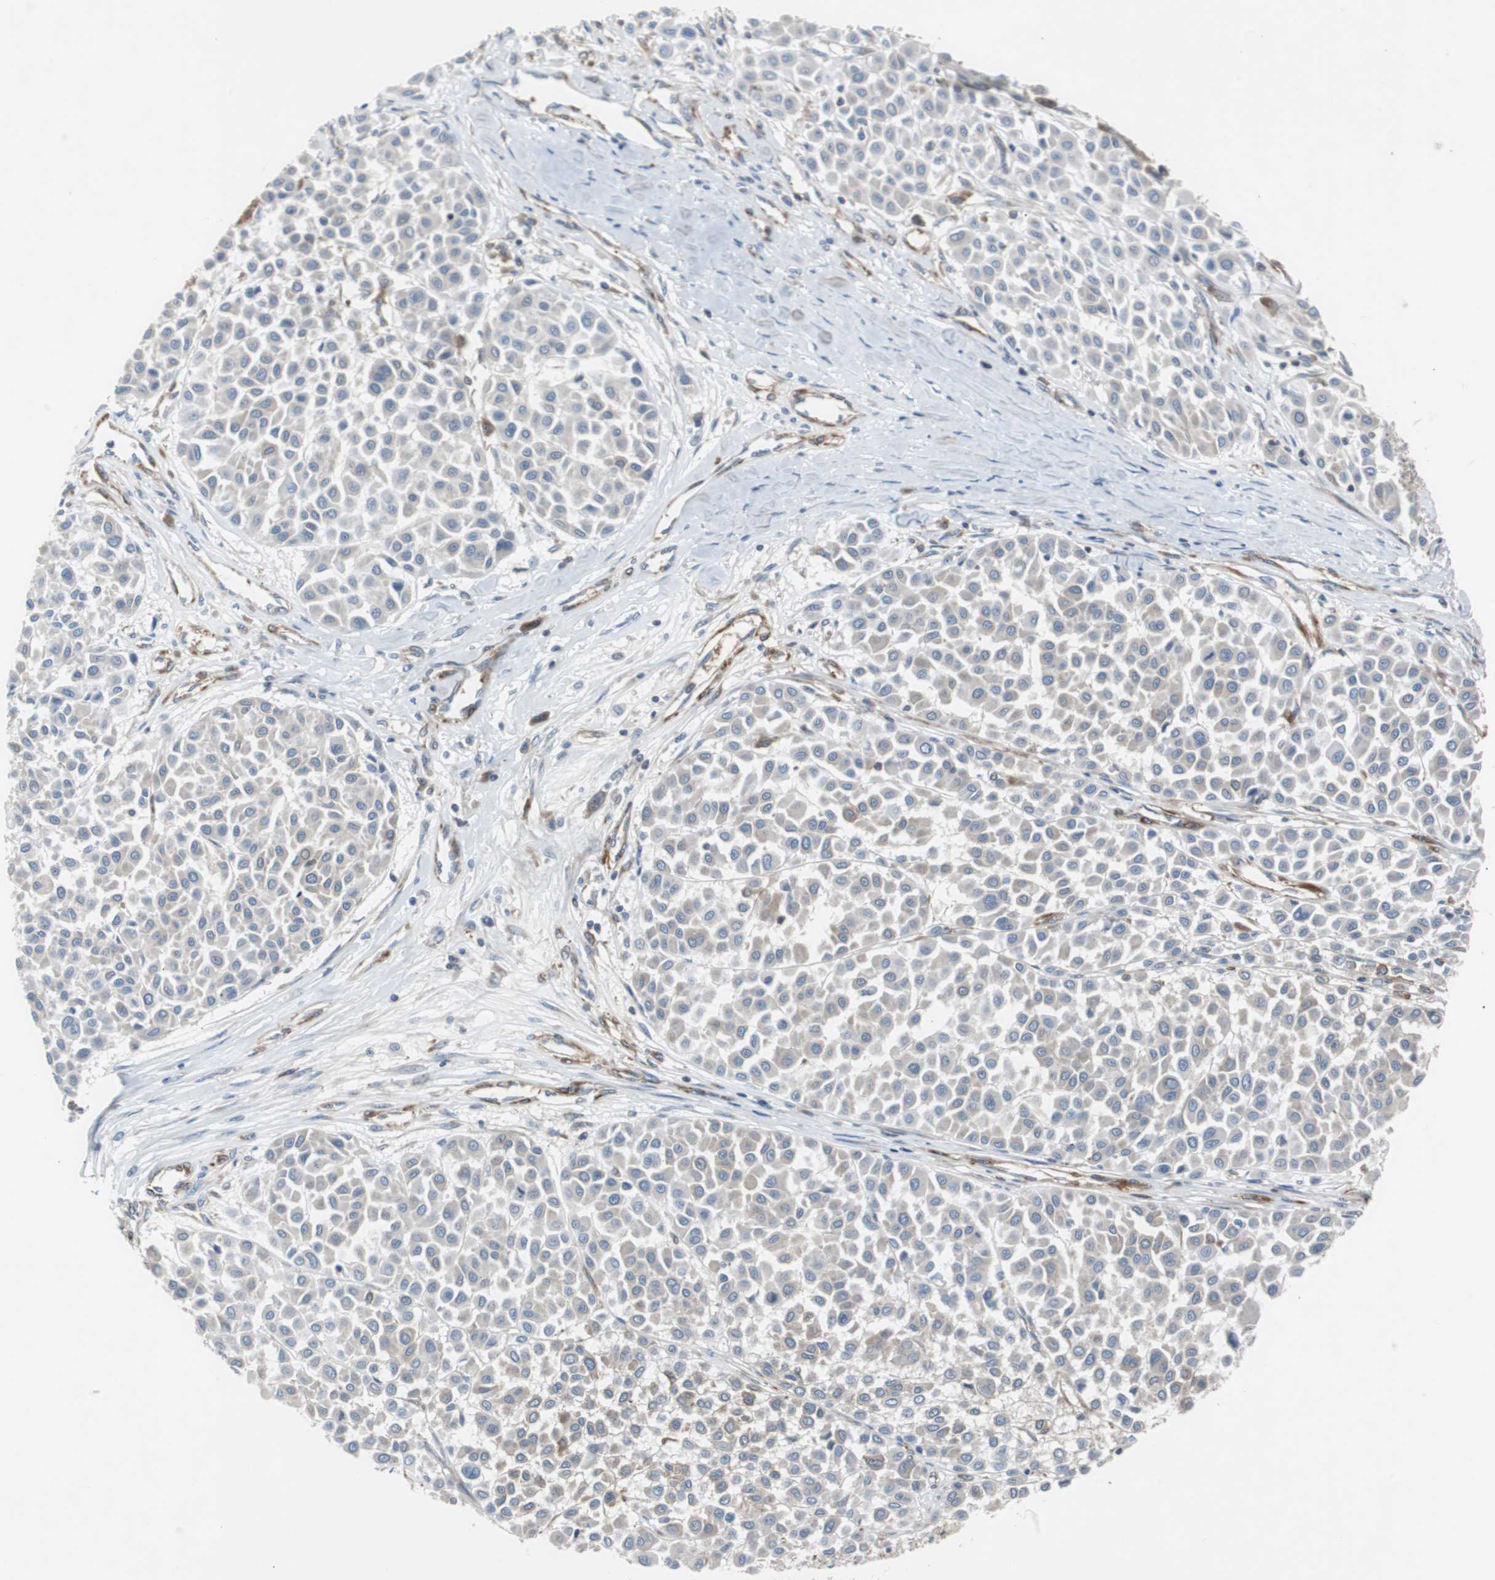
{"staining": {"intensity": "weak", "quantity": "<25%", "location": "cytoplasmic/membranous"}, "tissue": "melanoma", "cell_type": "Tumor cells", "image_type": "cancer", "snomed": [{"axis": "morphology", "description": "Malignant melanoma, Metastatic site"}, {"axis": "topography", "description": "Soft tissue"}], "caption": "This is a histopathology image of immunohistochemistry staining of melanoma, which shows no expression in tumor cells.", "gene": "GYS1", "patient": {"sex": "male", "age": 41}}